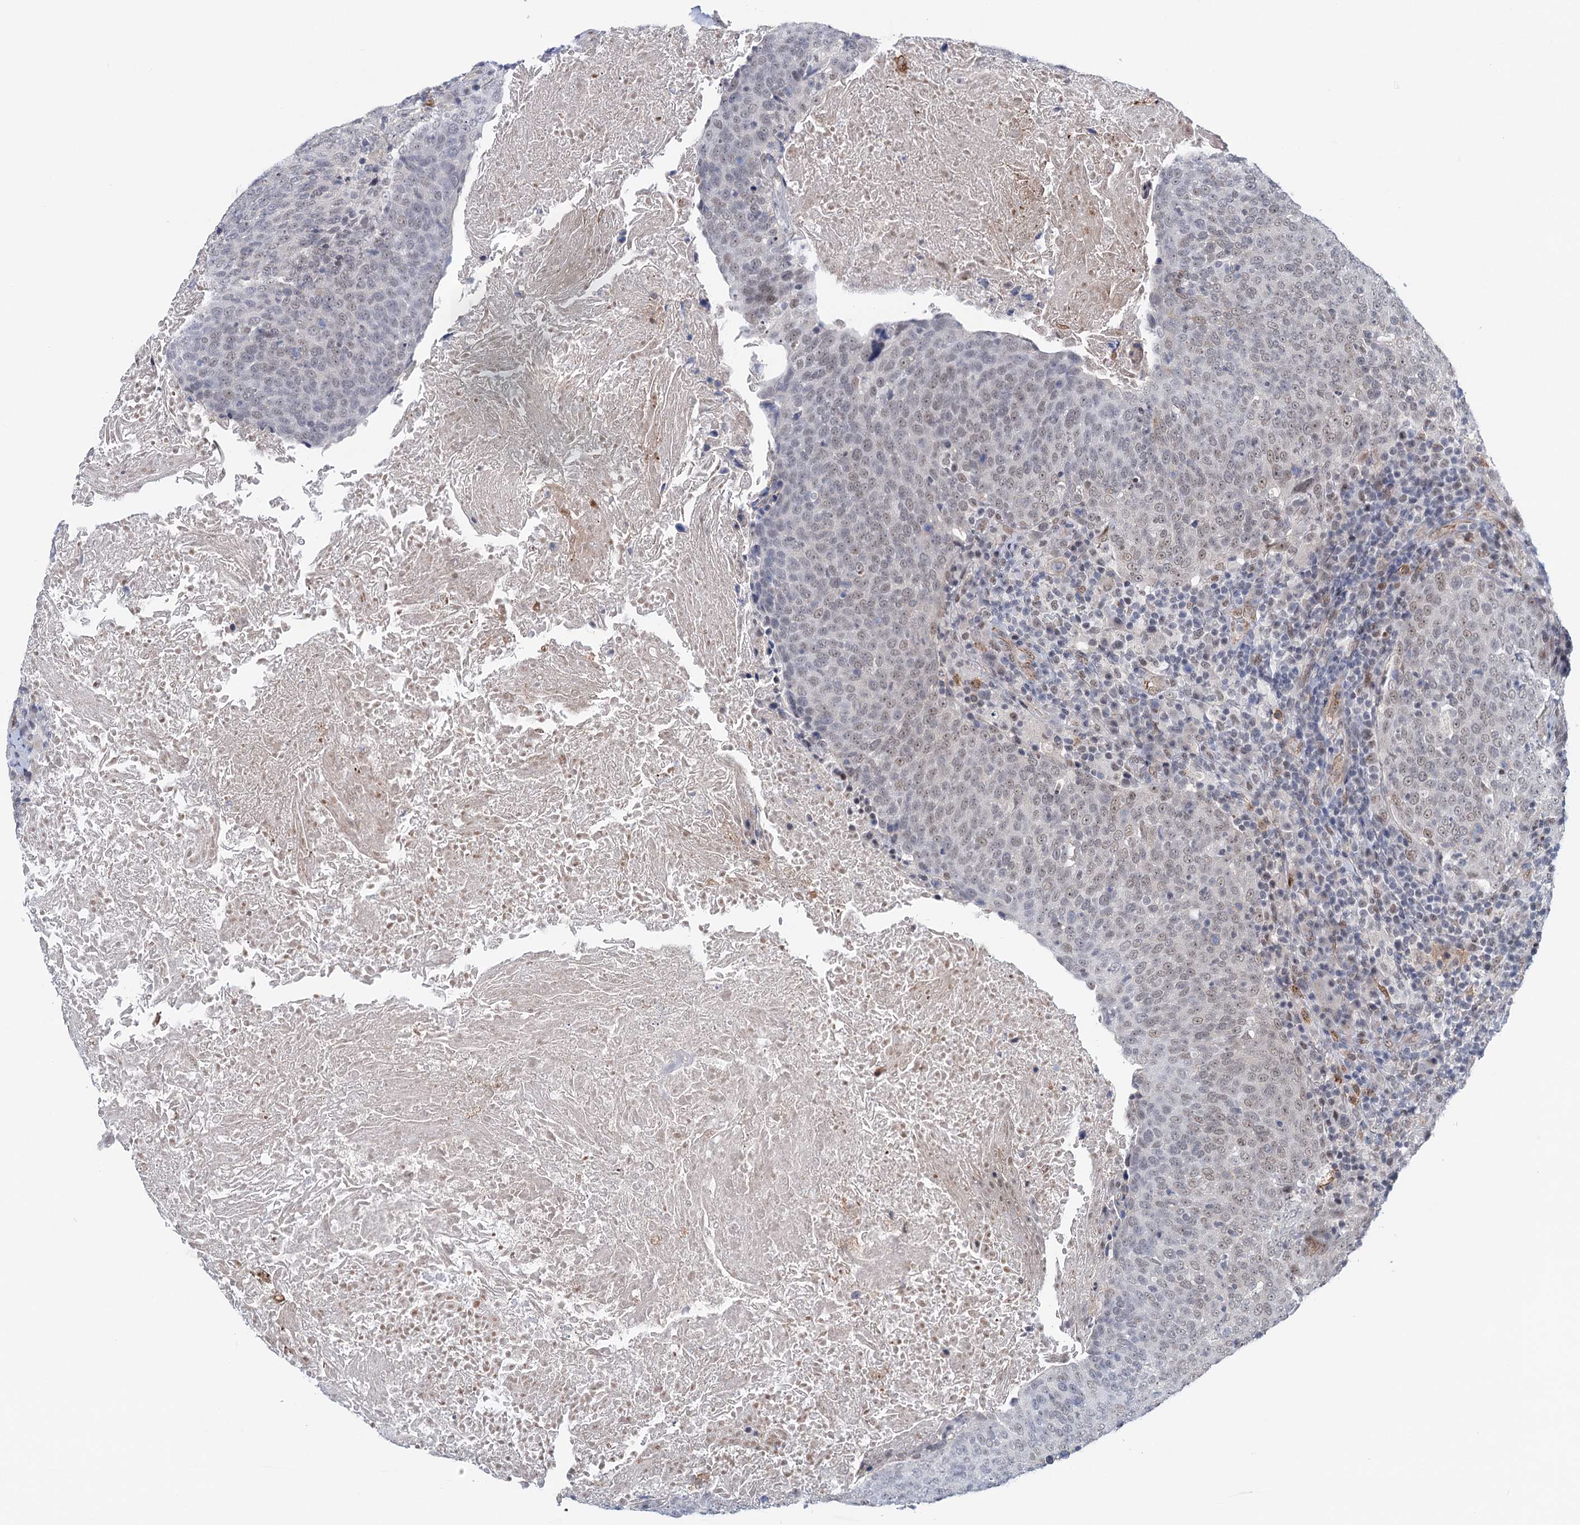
{"staining": {"intensity": "weak", "quantity": "<25%", "location": "nuclear"}, "tissue": "head and neck cancer", "cell_type": "Tumor cells", "image_type": "cancer", "snomed": [{"axis": "morphology", "description": "Squamous cell carcinoma, NOS"}, {"axis": "morphology", "description": "Squamous cell carcinoma, metastatic, NOS"}, {"axis": "topography", "description": "Lymph node"}, {"axis": "topography", "description": "Head-Neck"}], "caption": "Squamous cell carcinoma (head and neck) stained for a protein using immunohistochemistry exhibits no positivity tumor cells.", "gene": "FAM53A", "patient": {"sex": "male", "age": 62}}